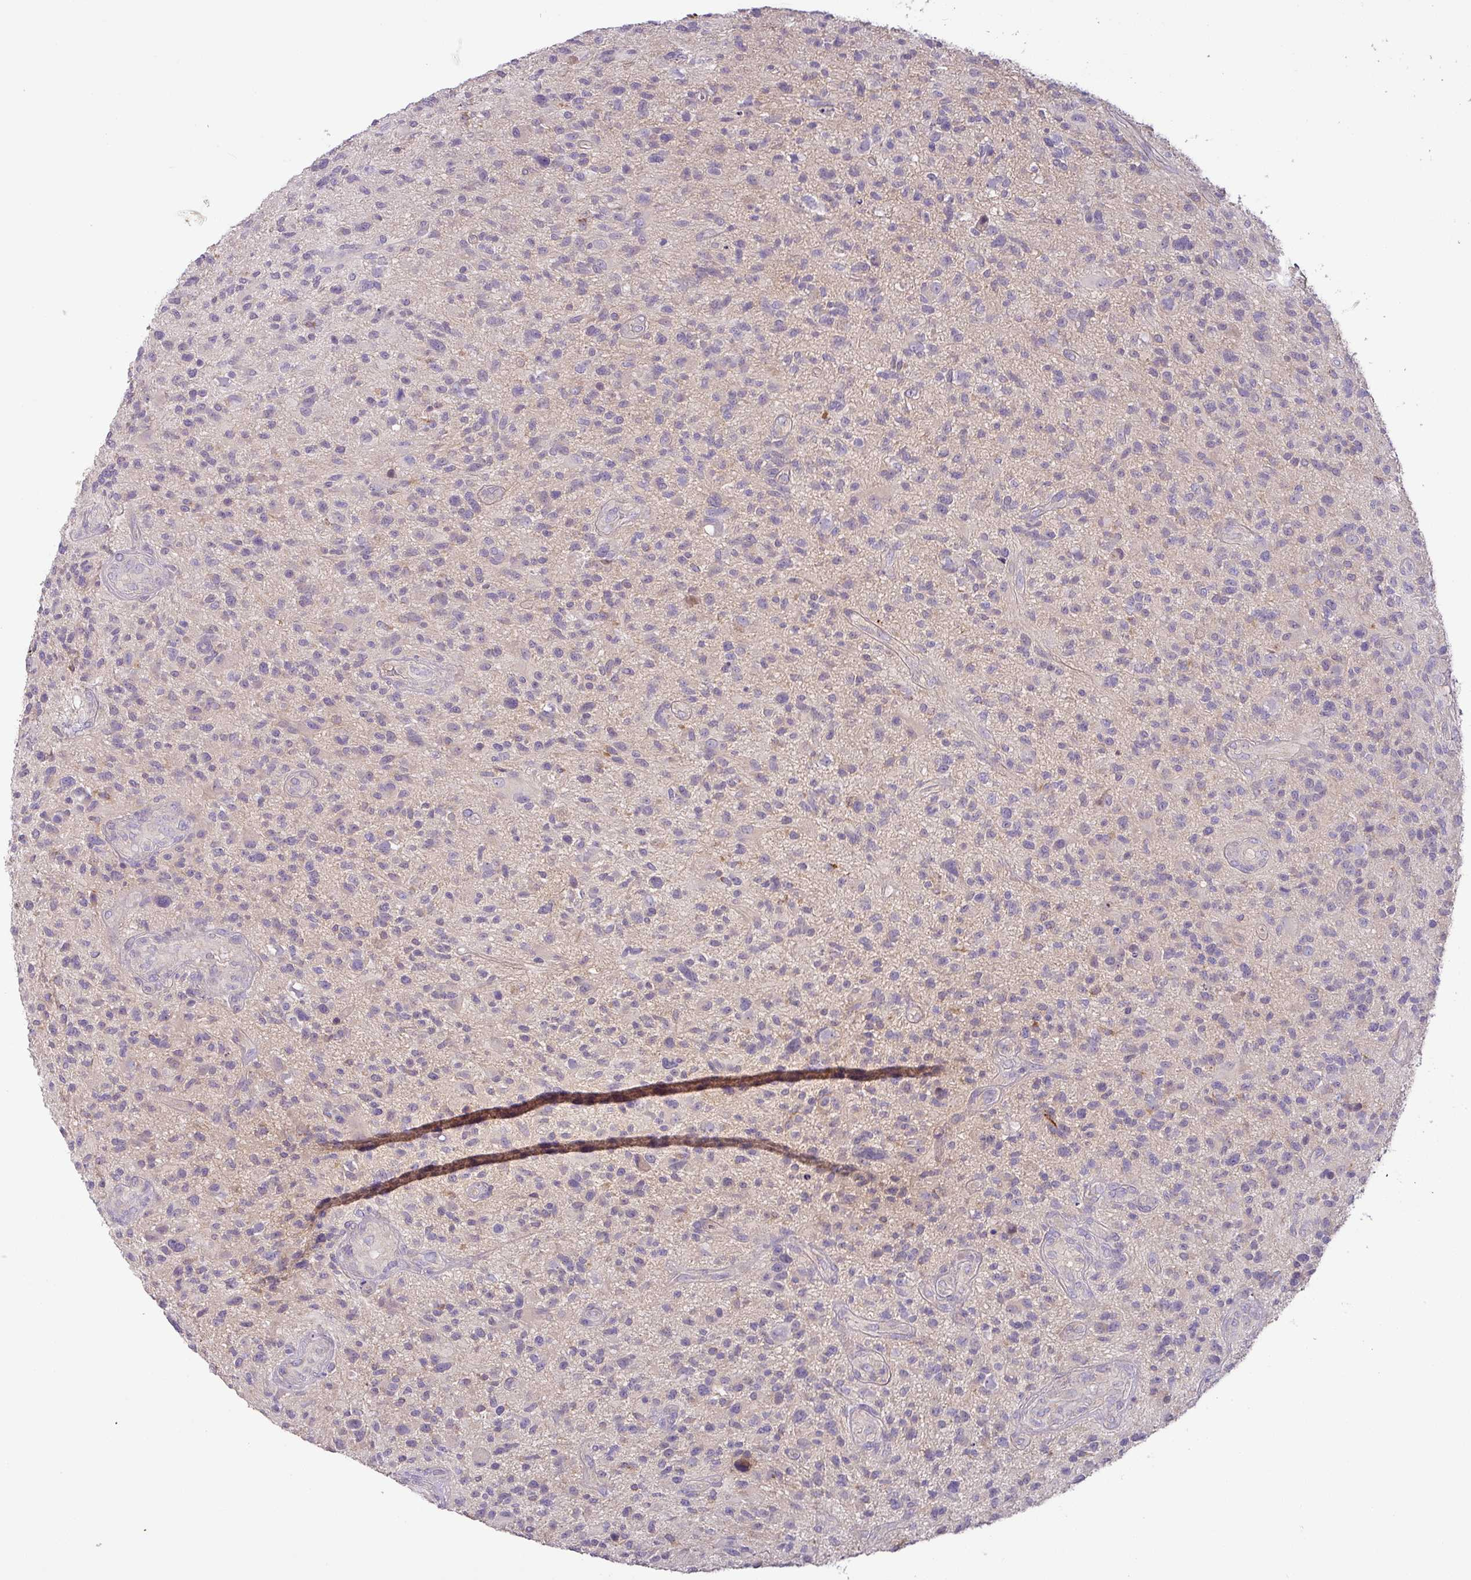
{"staining": {"intensity": "negative", "quantity": "none", "location": "none"}, "tissue": "glioma", "cell_type": "Tumor cells", "image_type": "cancer", "snomed": [{"axis": "morphology", "description": "Glioma, malignant, High grade"}, {"axis": "topography", "description": "Brain"}], "caption": "This is a photomicrograph of IHC staining of malignant glioma (high-grade), which shows no positivity in tumor cells.", "gene": "GALNT12", "patient": {"sex": "male", "age": 47}}